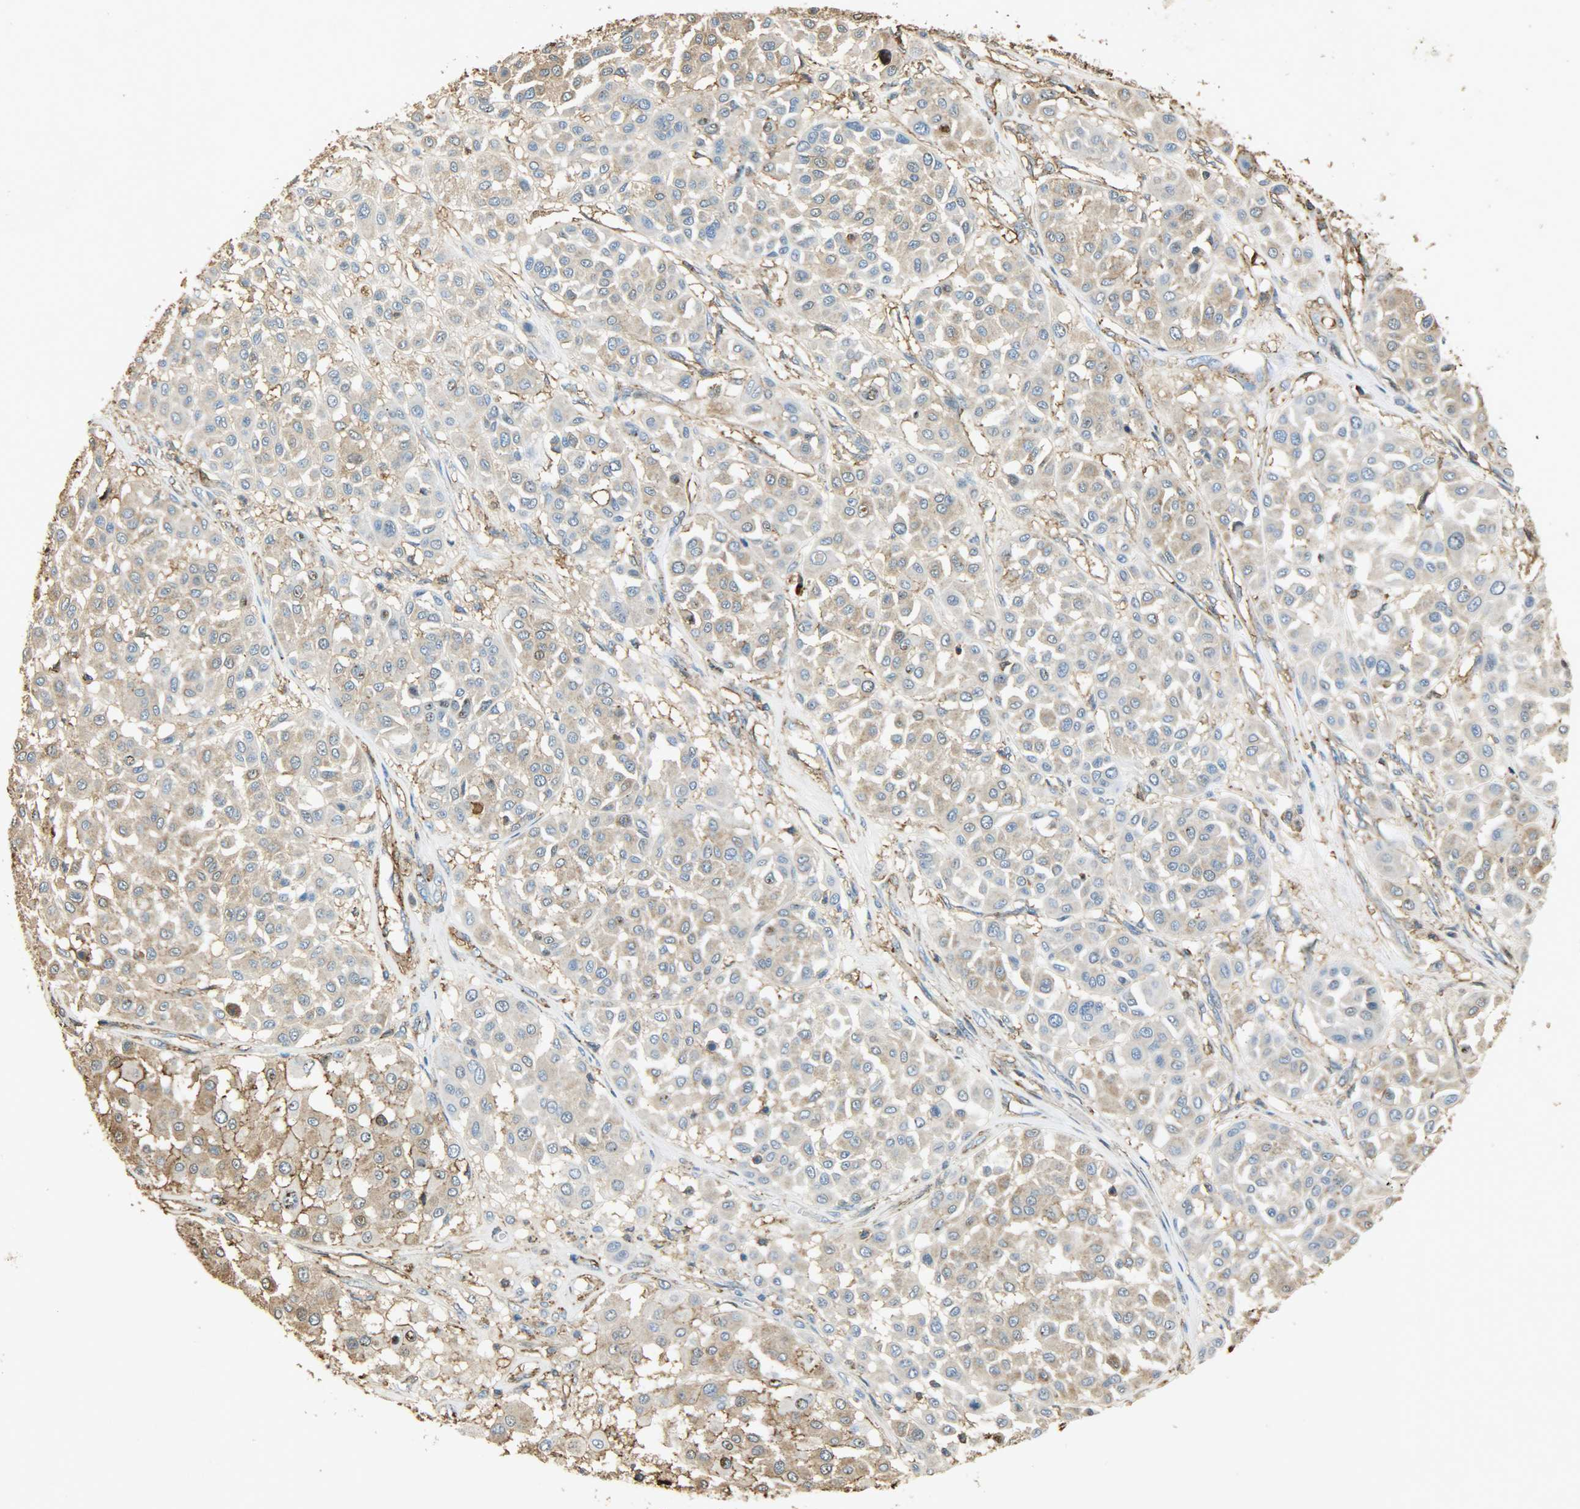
{"staining": {"intensity": "moderate", "quantity": "<25%", "location": "cytoplasmic/membranous"}, "tissue": "melanoma", "cell_type": "Tumor cells", "image_type": "cancer", "snomed": [{"axis": "morphology", "description": "Malignant melanoma, Metastatic site"}, {"axis": "topography", "description": "Soft tissue"}], "caption": "A photomicrograph of human malignant melanoma (metastatic site) stained for a protein reveals moderate cytoplasmic/membranous brown staining in tumor cells.", "gene": "ANXA6", "patient": {"sex": "male", "age": 41}}